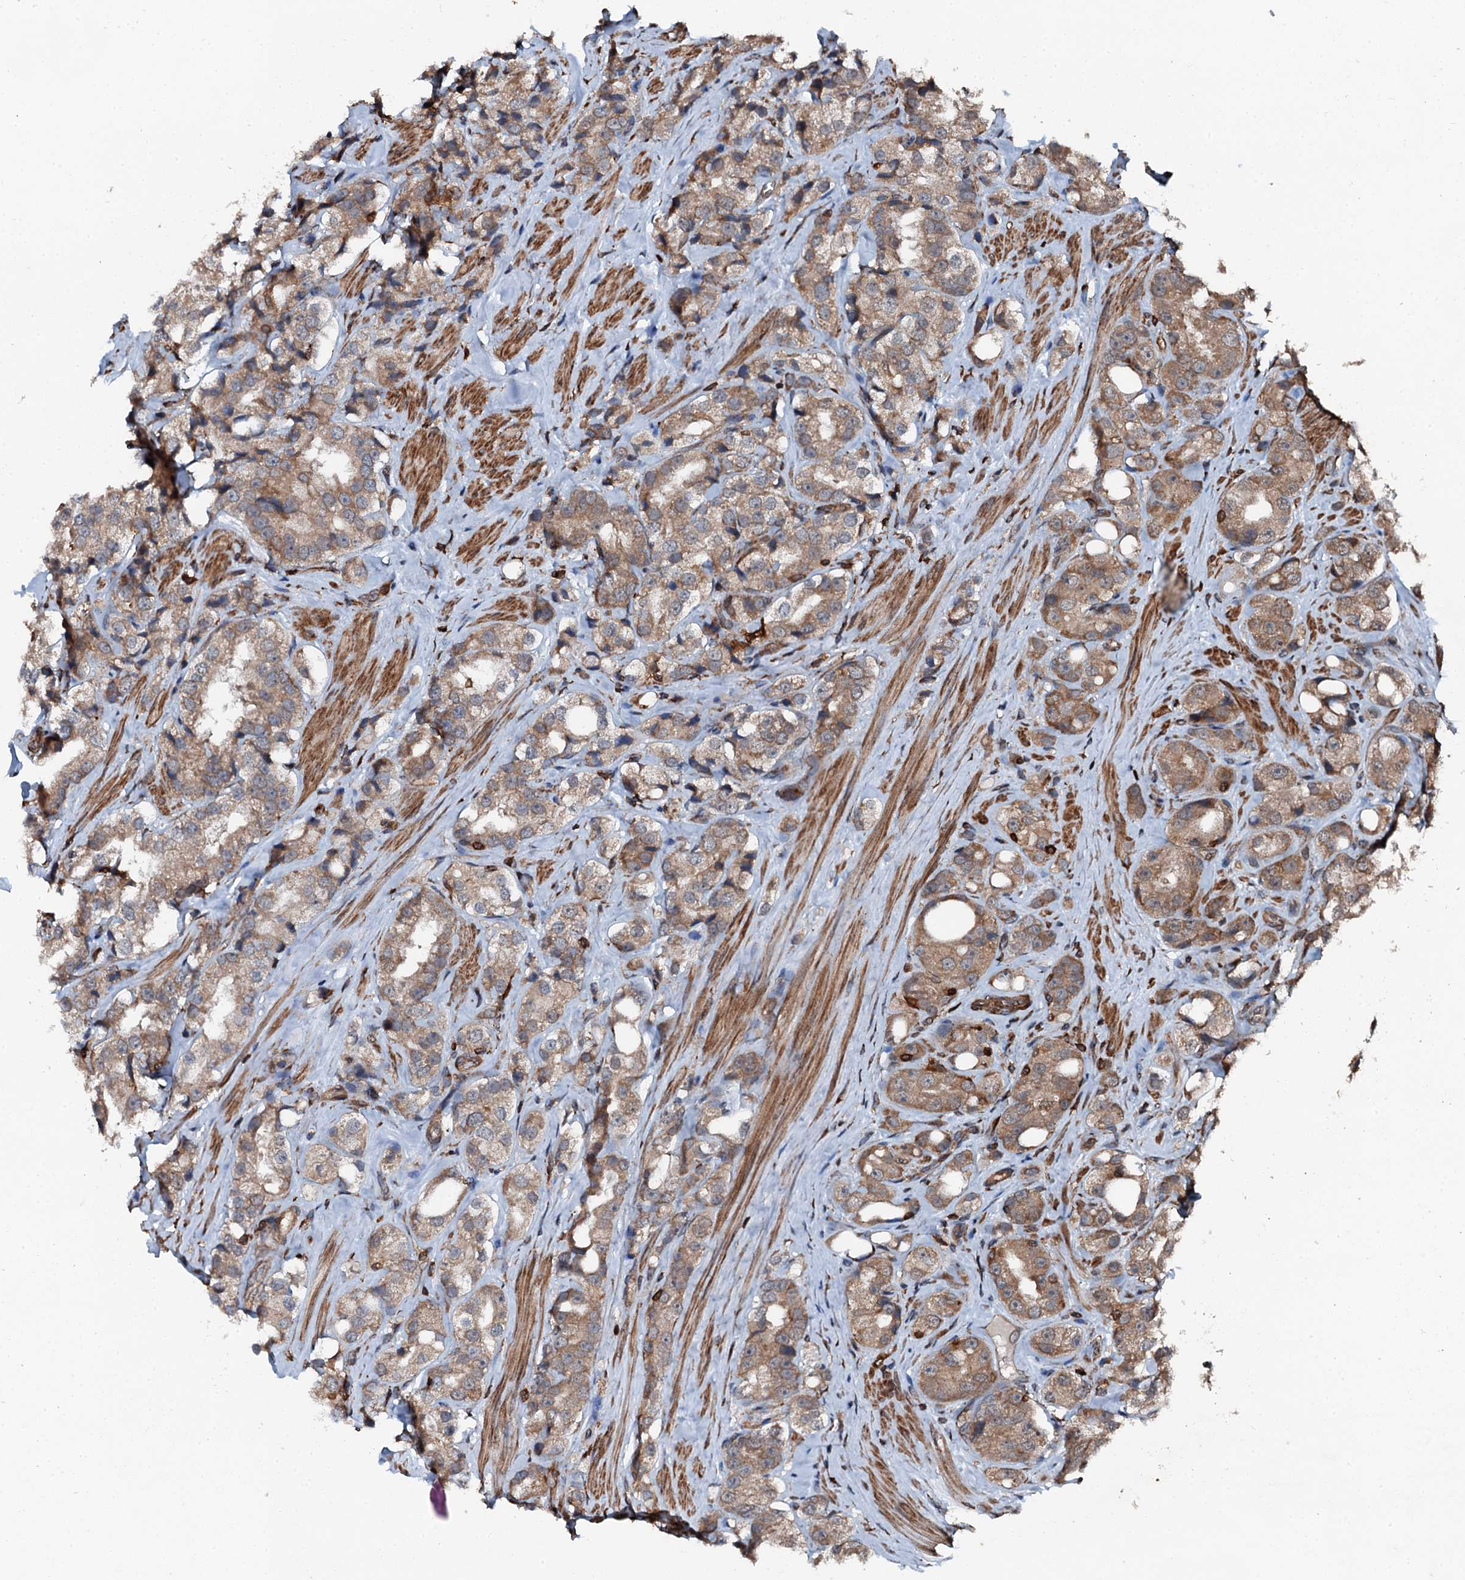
{"staining": {"intensity": "moderate", "quantity": ">75%", "location": "cytoplasmic/membranous"}, "tissue": "prostate cancer", "cell_type": "Tumor cells", "image_type": "cancer", "snomed": [{"axis": "morphology", "description": "Adenocarcinoma, NOS"}, {"axis": "topography", "description": "Prostate"}], "caption": "A photomicrograph of prostate cancer (adenocarcinoma) stained for a protein displays moderate cytoplasmic/membranous brown staining in tumor cells.", "gene": "EDC4", "patient": {"sex": "male", "age": 79}}